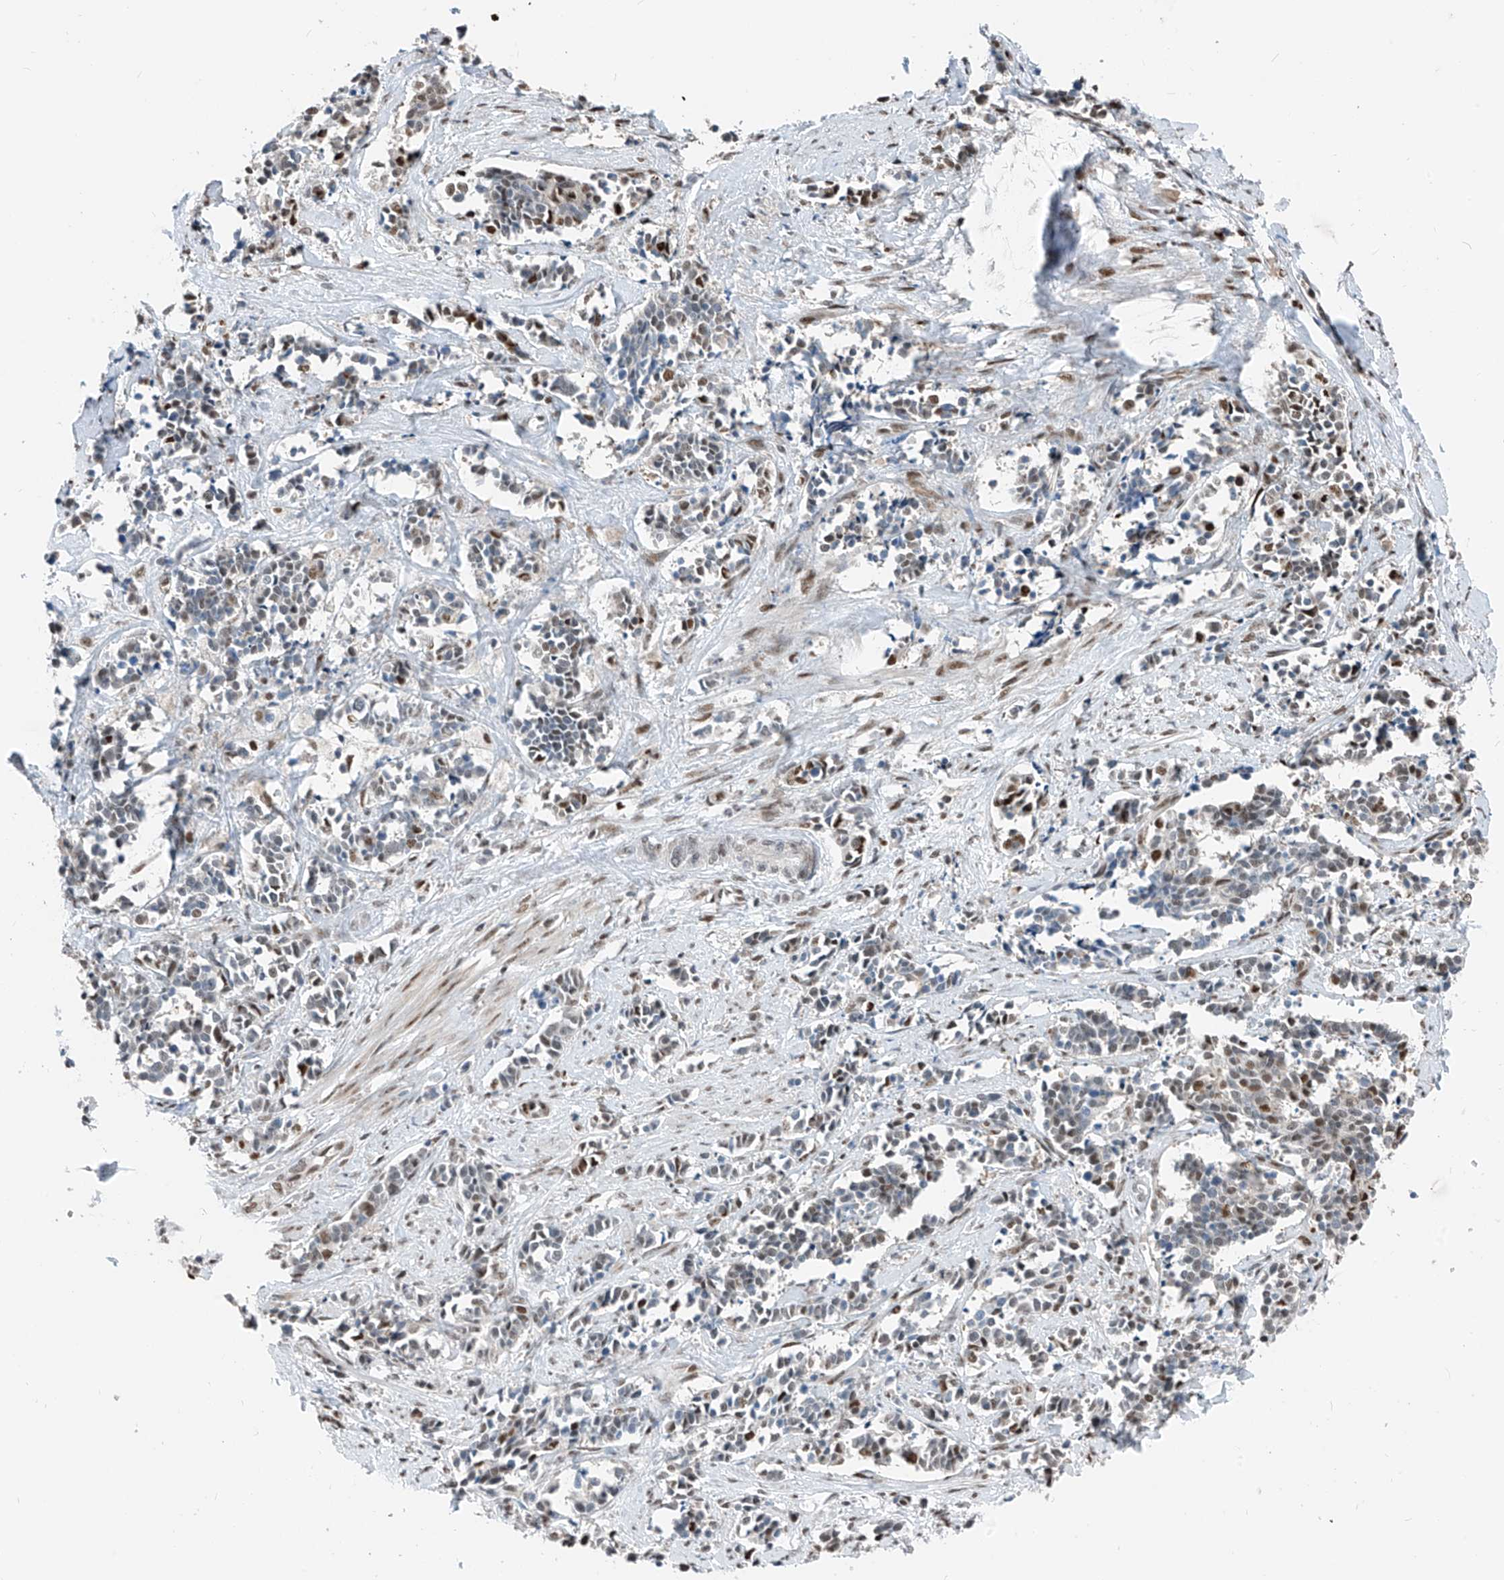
{"staining": {"intensity": "moderate", "quantity": "<25%", "location": "nuclear"}, "tissue": "cervical cancer", "cell_type": "Tumor cells", "image_type": "cancer", "snomed": [{"axis": "morphology", "description": "Normal tissue, NOS"}, {"axis": "morphology", "description": "Squamous cell carcinoma, NOS"}, {"axis": "topography", "description": "Cervix"}], "caption": "Immunohistochemistry (IHC) (DAB (3,3'-diaminobenzidine)) staining of human squamous cell carcinoma (cervical) exhibits moderate nuclear protein staining in approximately <25% of tumor cells. (DAB (3,3'-diaminobenzidine) IHC with brightfield microscopy, high magnification).", "gene": "RBP7", "patient": {"sex": "female", "age": 35}}